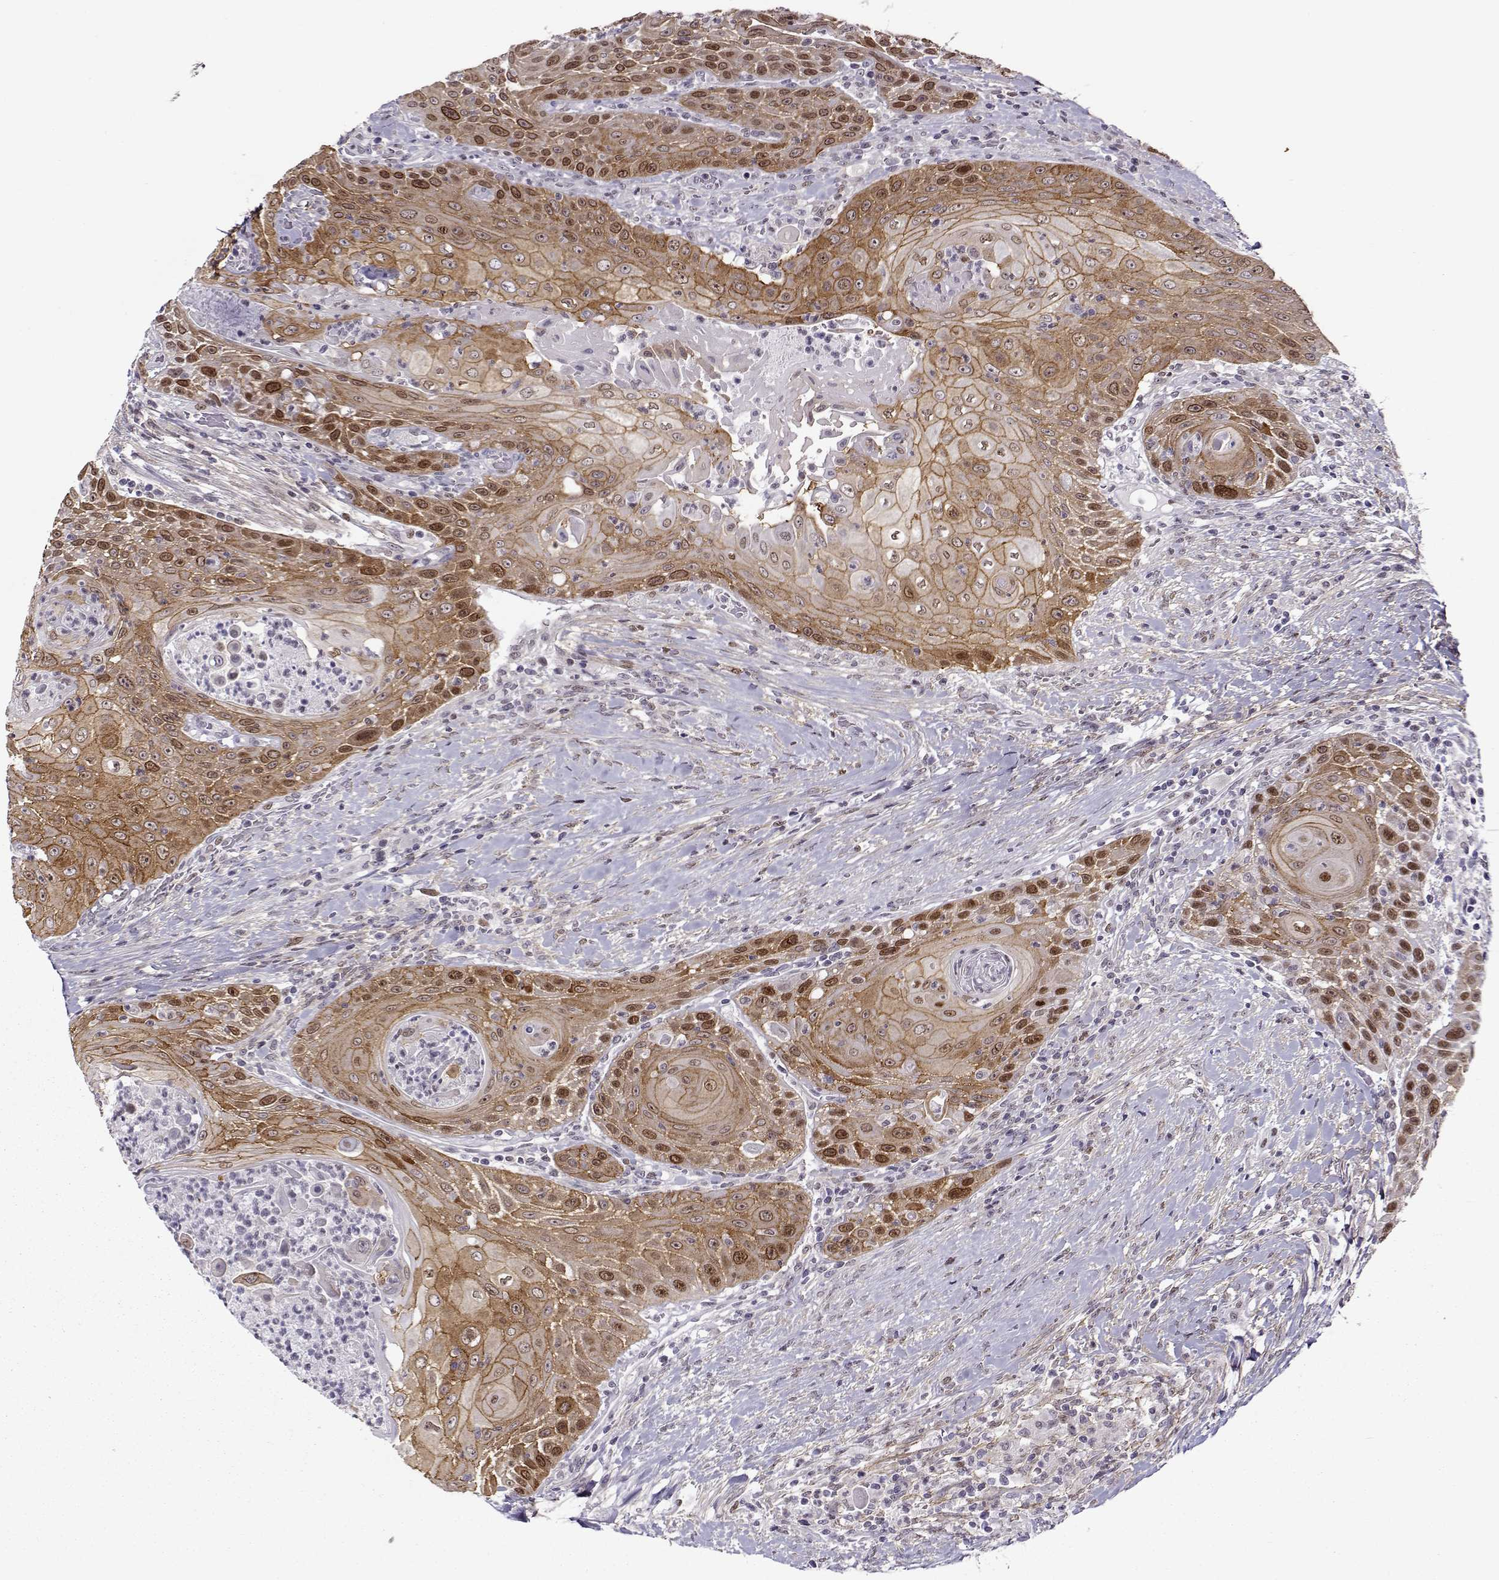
{"staining": {"intensity": "strong", "quantity": "25%-75%", "location": "cytoplasmic/membranous,nuclear"}, "tissue": "head and neck cancer", "cell_type": "Tumor cells", "image_type": "cancer", "snomed": [{"axis": "morphology", "description": "Squamous cell carcinoma, NOS"}, {"axis": "topography", "description": "Head-Neck"}], "caption": "The photomicrograph displays staining of head and neck squamous cell carcinoma, revealing strong cytoplasmic/membranous and nuclear protein staining (brown color) within tumor cells.", "gene": "BACH1", "patient": {"sex": "male", "age": 69}}